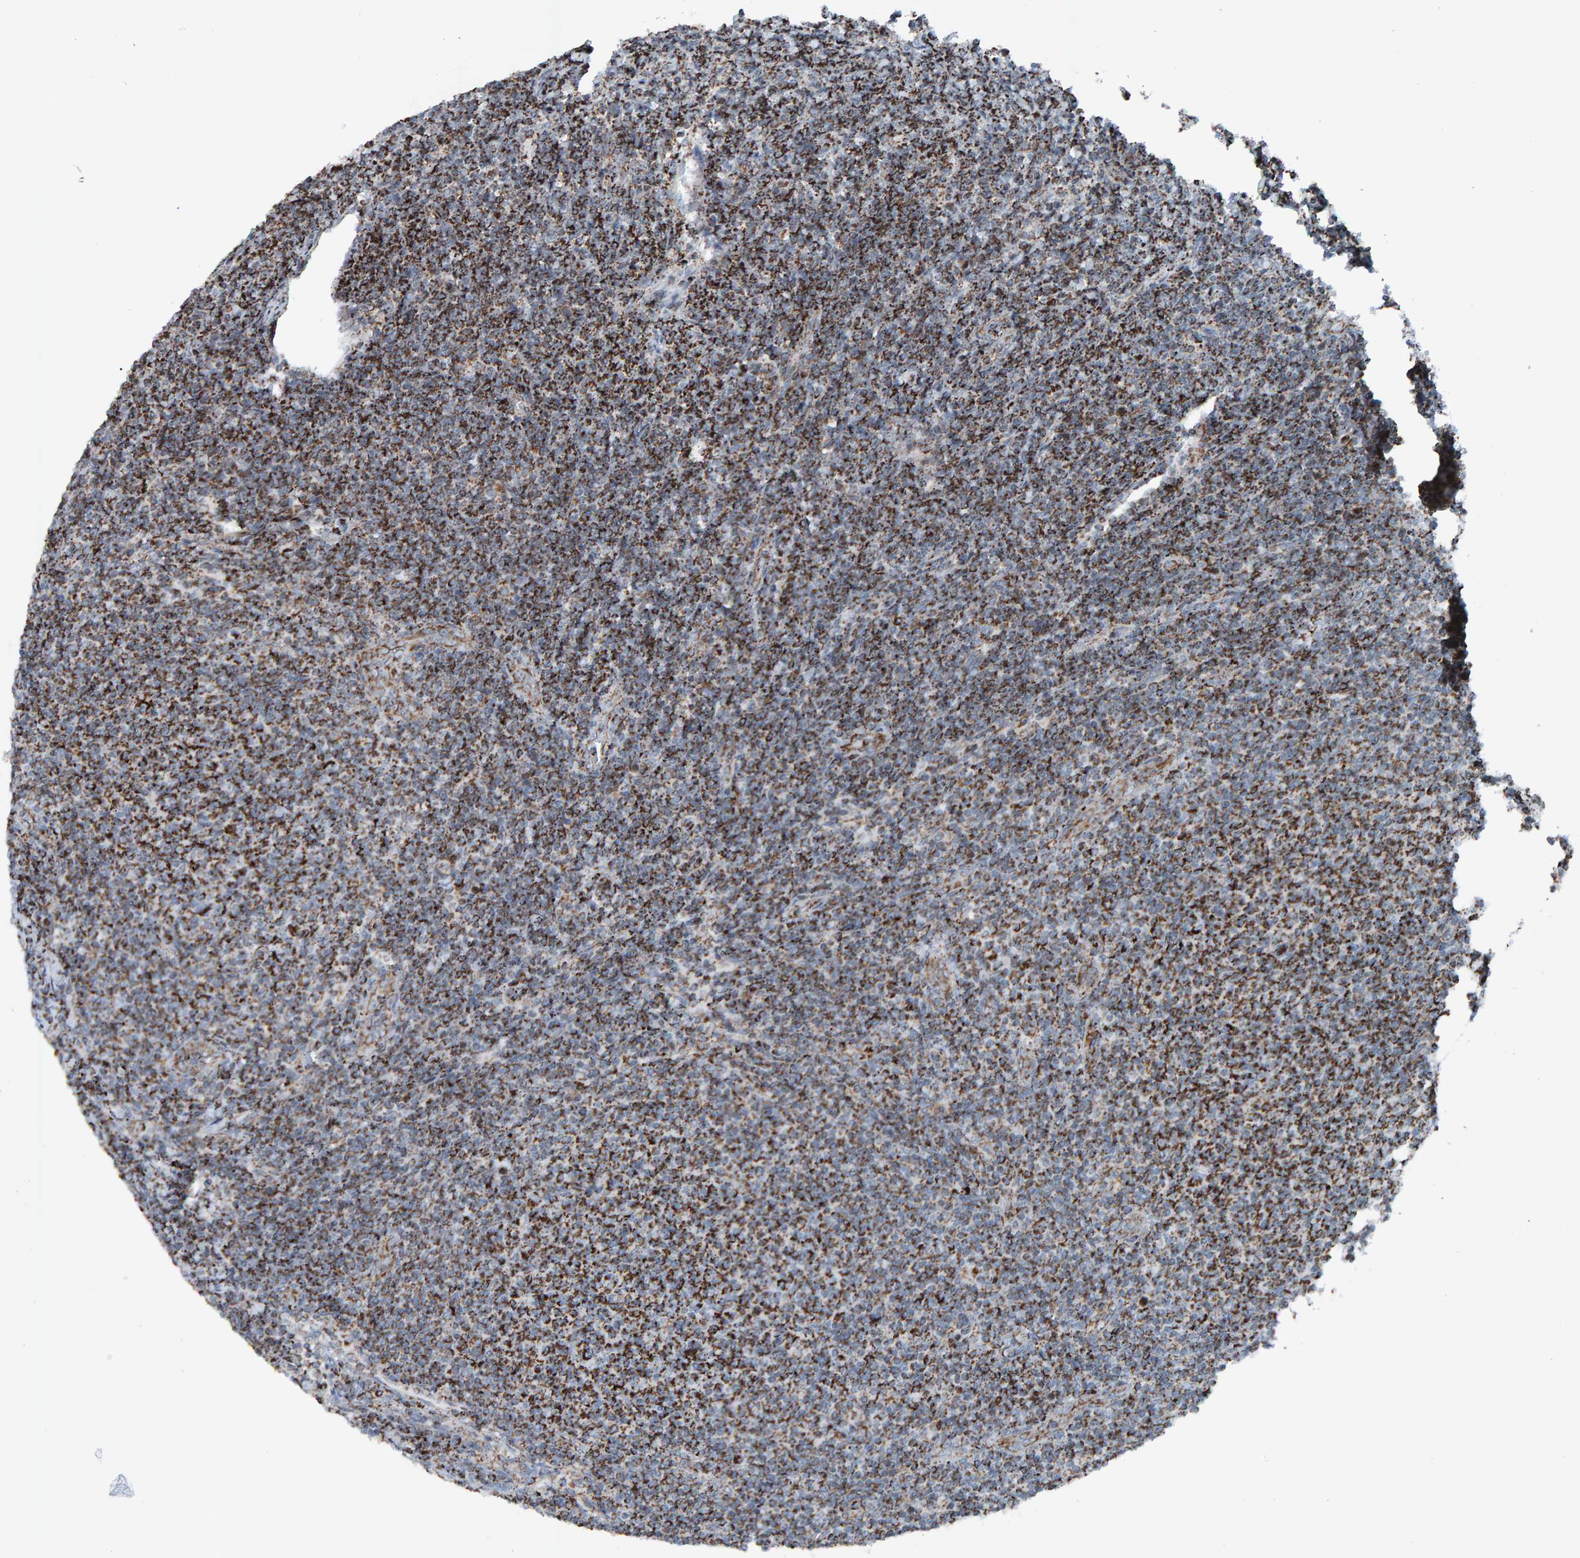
{"staining": {"intensity": "strong", "quantity": "25%-75%", "location": "cytoplasmic/membranous"}, "tissue": "lymphoma", "cell_type": "Tumor cells", "image_type": "cancer", "snomed": [{"axis": "morphology", "description": "Malignant lymphoma, non-Hodgkin's type, Low grade"}, {"axis": "topography", "description": "Lymph node"}], "caption": "This photomicrograph exhibits immunohistochemistry (IHC) staining of human lymphoma, with high strong cytoplasmic/membranous positivity in about 25%-75% of tumor cells.", "gene": "ZNF48", "patient": {"sex": "male", "age": 66}}